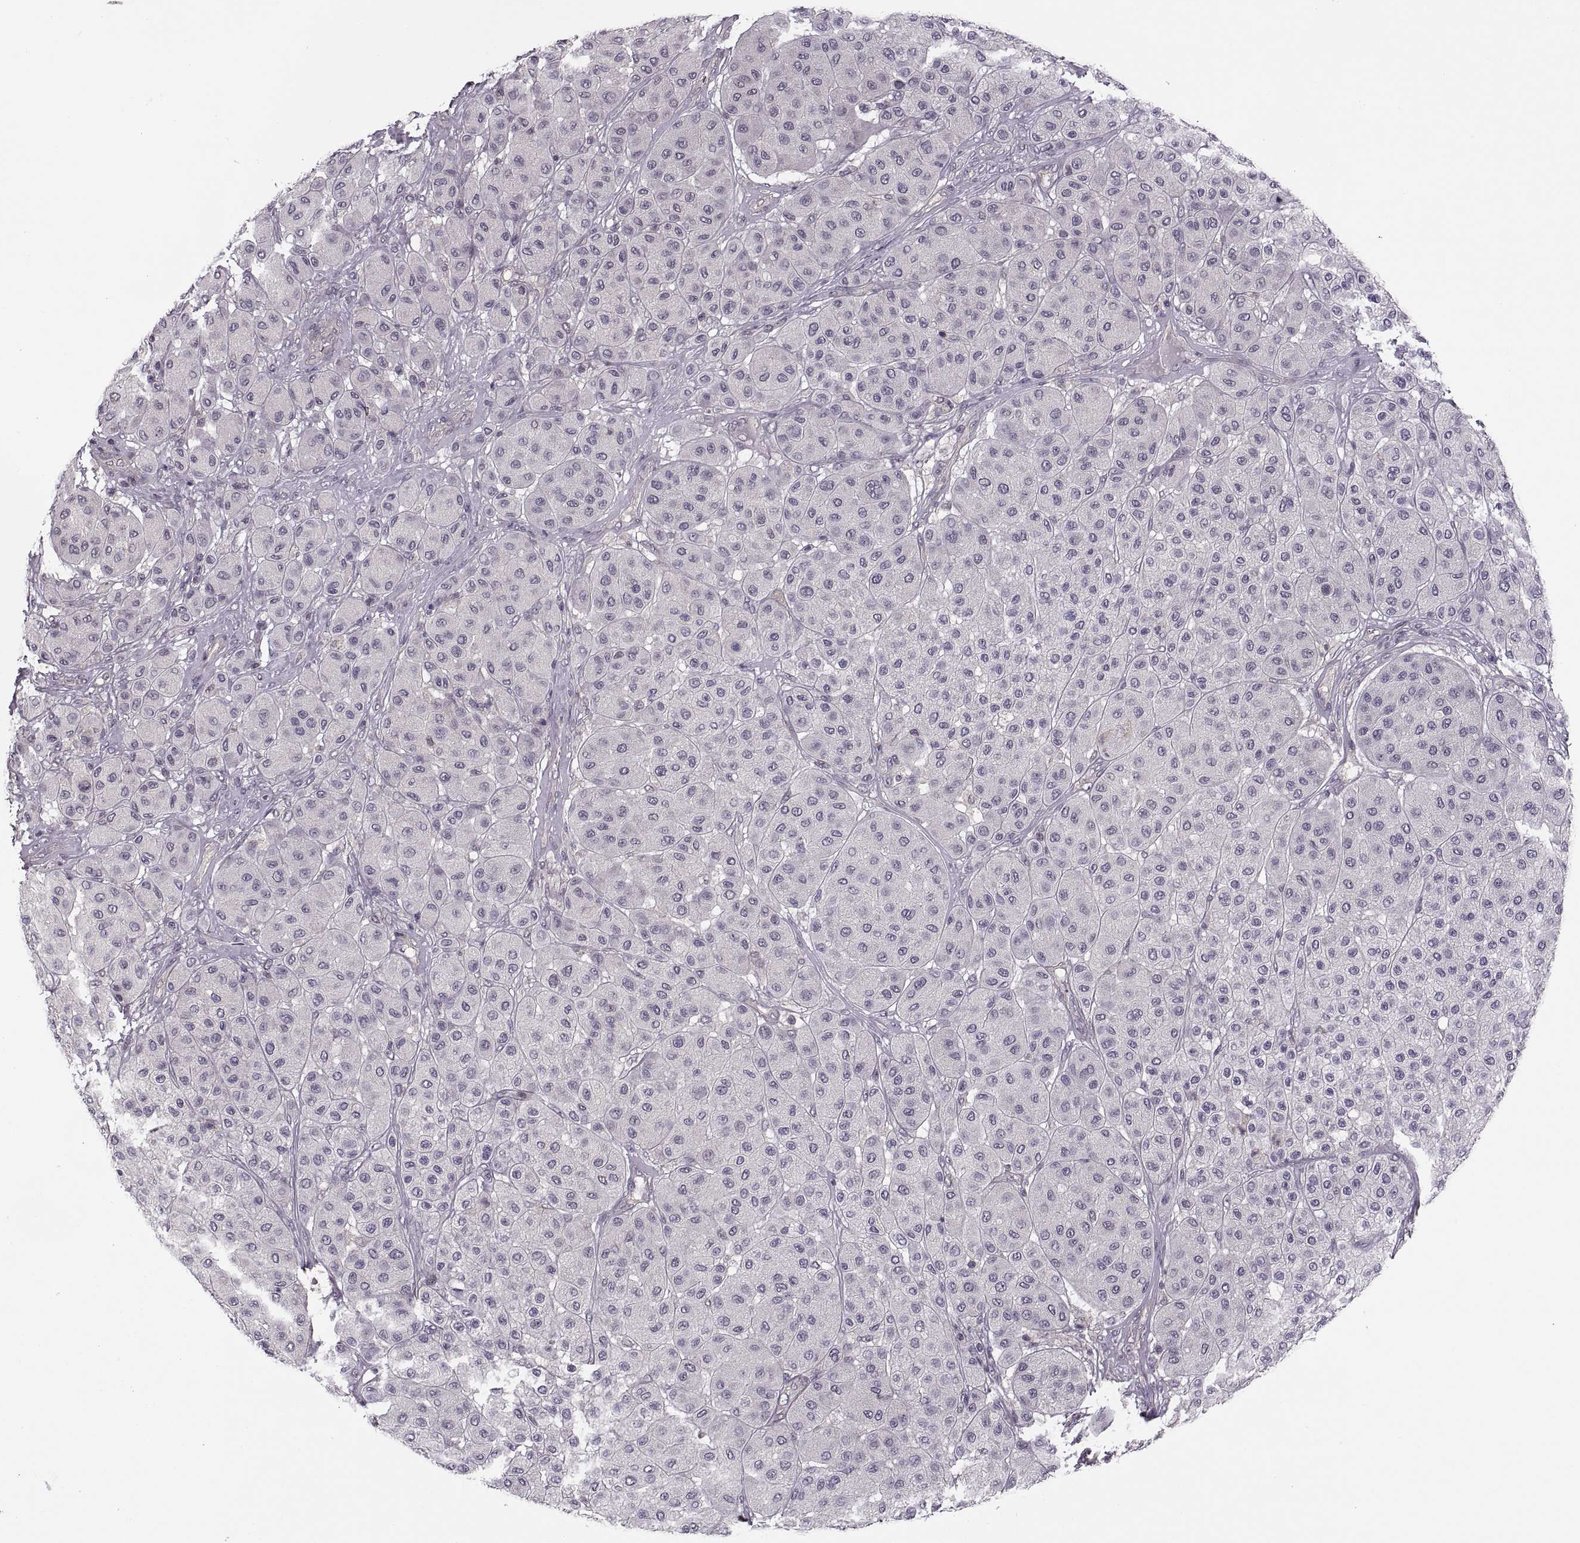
{"staining": {"intensity": "negative", "quantity": "none", "location": "none"}, "tissue": "melanoma", "cell_type": "Tumor cells", "image_type": "cancer", "snomed": [{"axis": "morphology", "description": "Malignant melanoma, Metastatic site"}, {"axis": "topography", "description": "Smooth muscle"}], "caption": "A high-resolution micrograph shows immunohistochemistry staining of malignant melanoma (metastatic site), which shows no significant staining in tumor cells.", "gene": "LUZP2", "patient": {"sex": "male", "age": 41}}